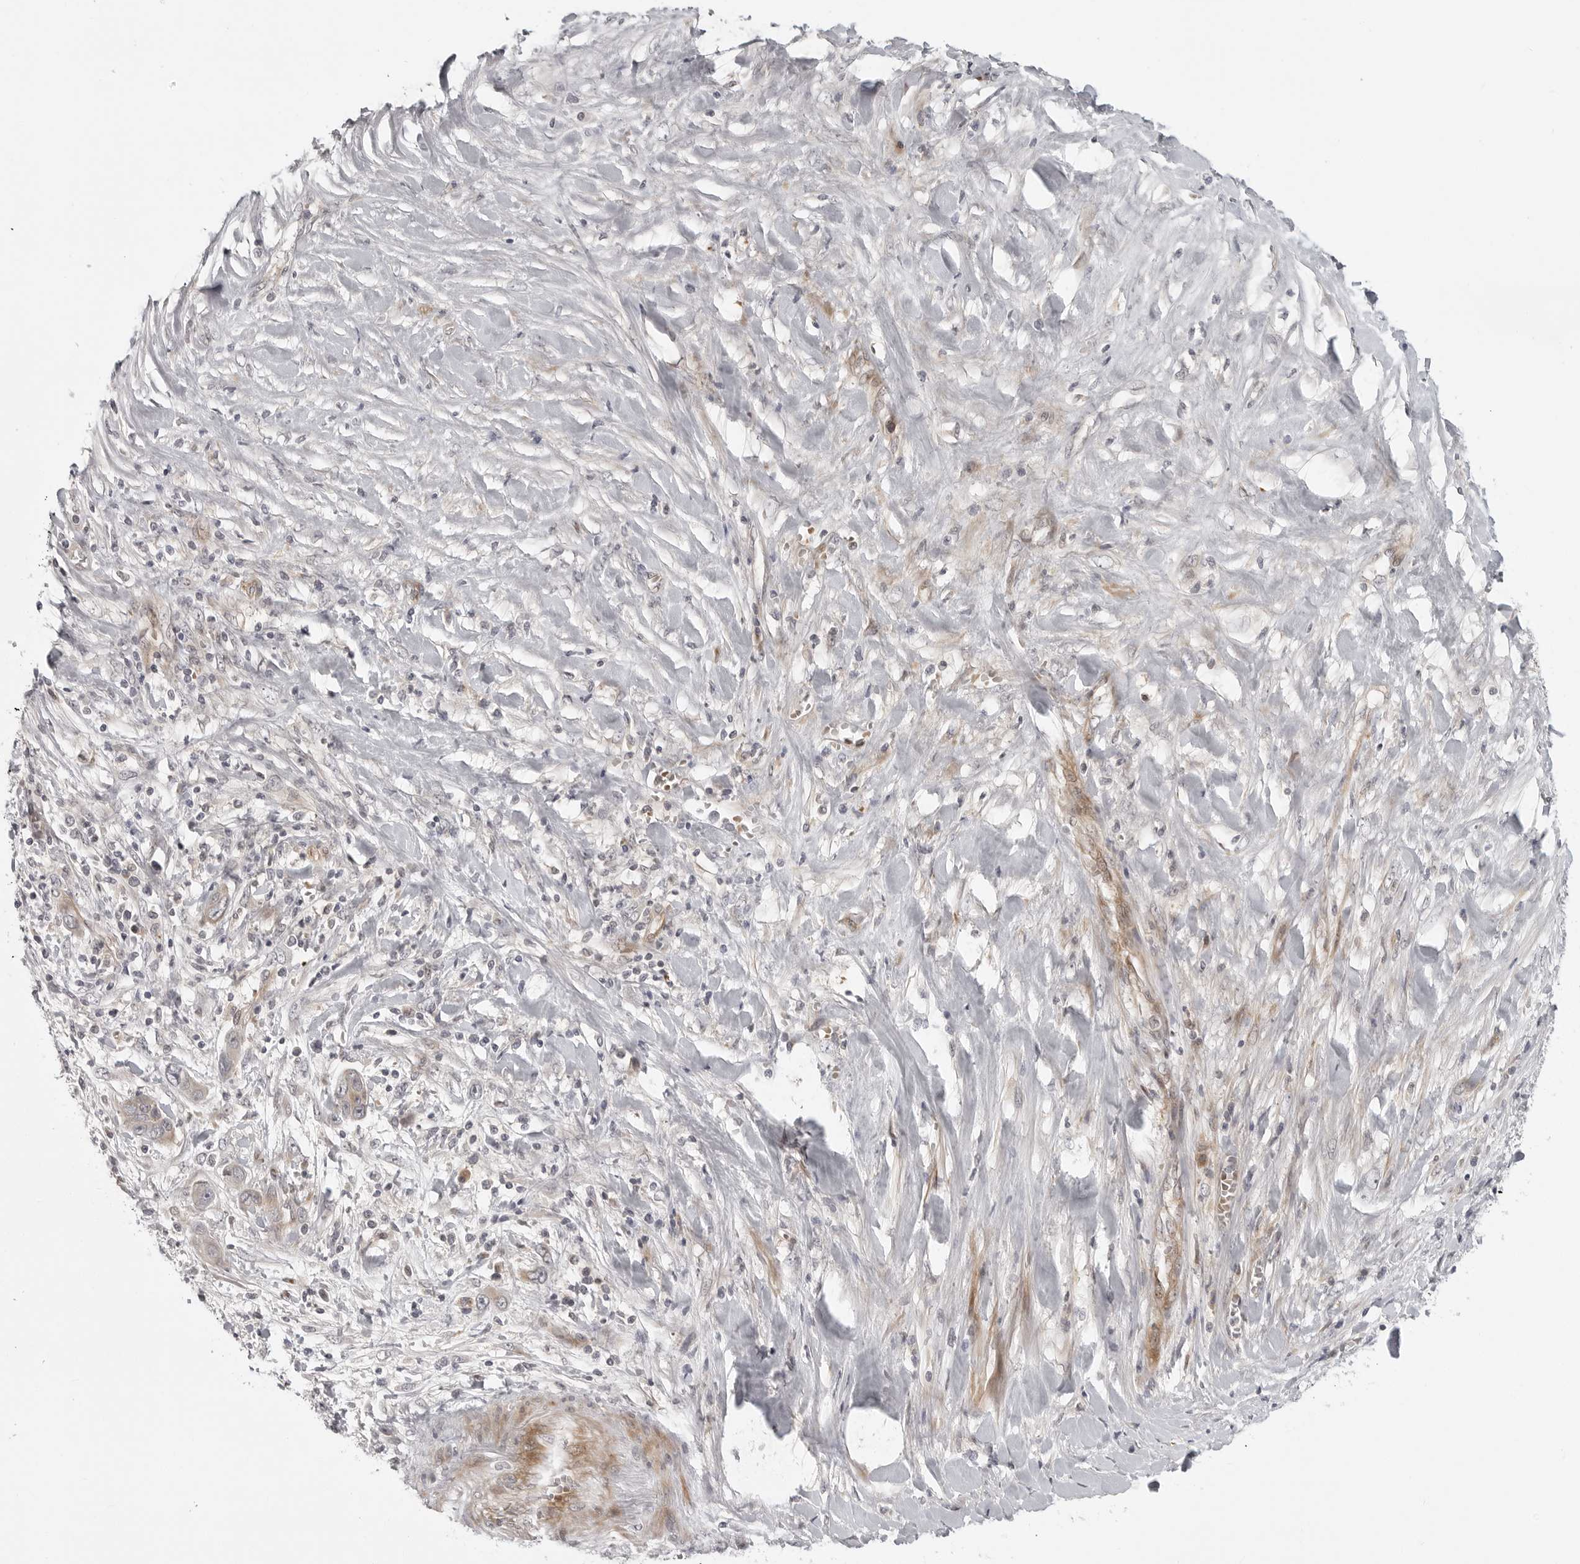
{"staining": {"intensity": "weak", "quantity": ">75%", "location": "cytoplasmic/membranous"}, "tissue": "liver cancer", "cell_type": "Tumor cells", "image_type": "cancer", "snomed": [{"axis": "morphology", "description": "Cholangiocarcinoma"}, {"axis": "topography", "description": "Liver"}], "caption": "A high-resolution photomicrograph shows immunohistochemistry staining of liver cancer (cholangiocarcinoma), which exhibits weak cytoplasmic/membranous positivity in about >75% of tumor cells.", "gene": "CD300LD", "patient": {"sex": "female", "age": 52}}